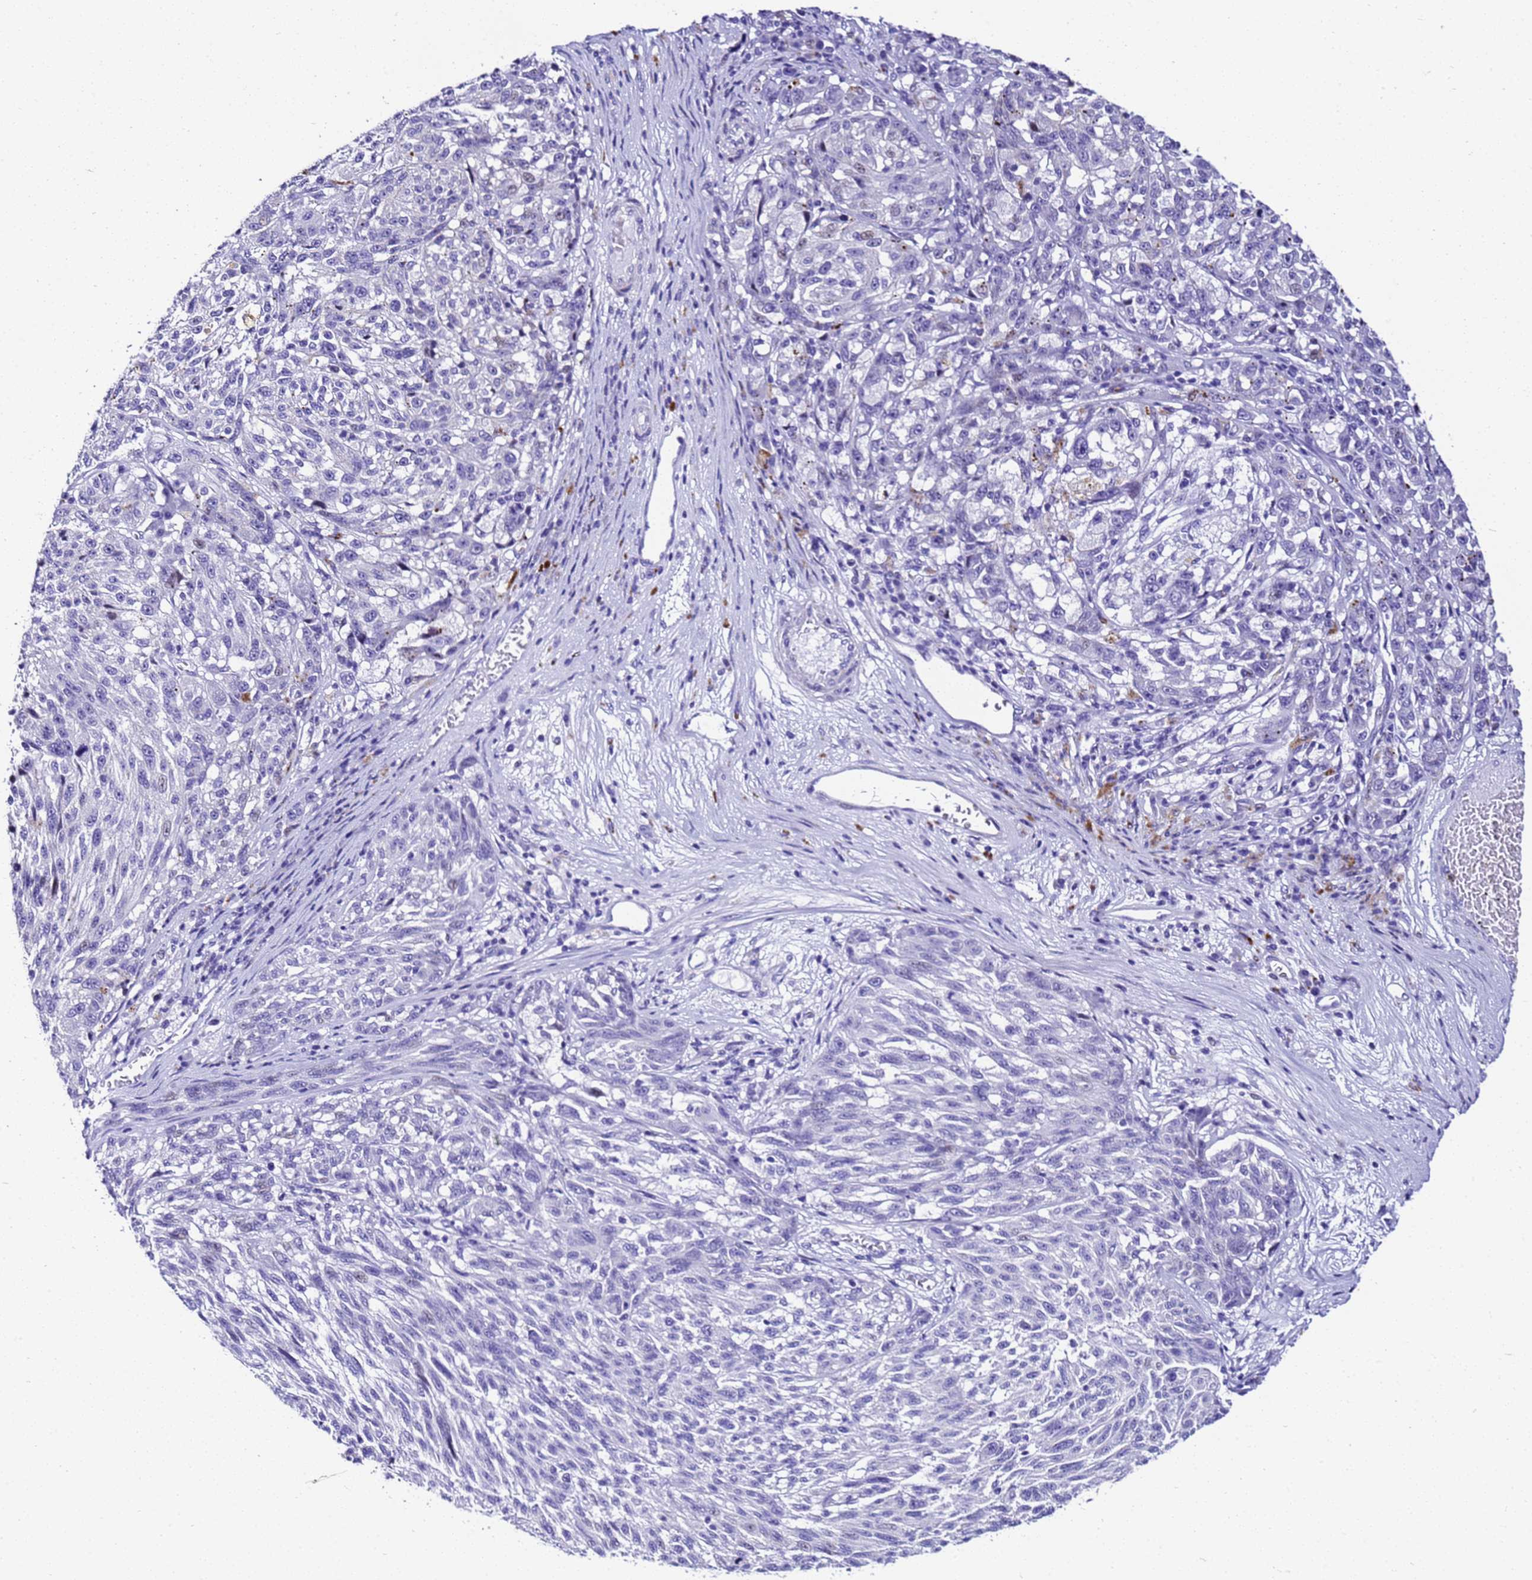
{"staining": {"intensity": "negative", "quantity": "none", "location": "none"}, "tissue": "melanoma", "cell_type": "Tumor cells", "image_type": "cancer", "snomed": [{"axis": "morphology", "description": "Malignant melanoma, NOS"}, {"axis": "topography", "description": "Skin"}], "caption": "Immunohistochemical staining of melanoma exhibits no significant expression in tumor cells.", "gene": "ZNF417", "patient": {"sex": "male", "age": 53}}